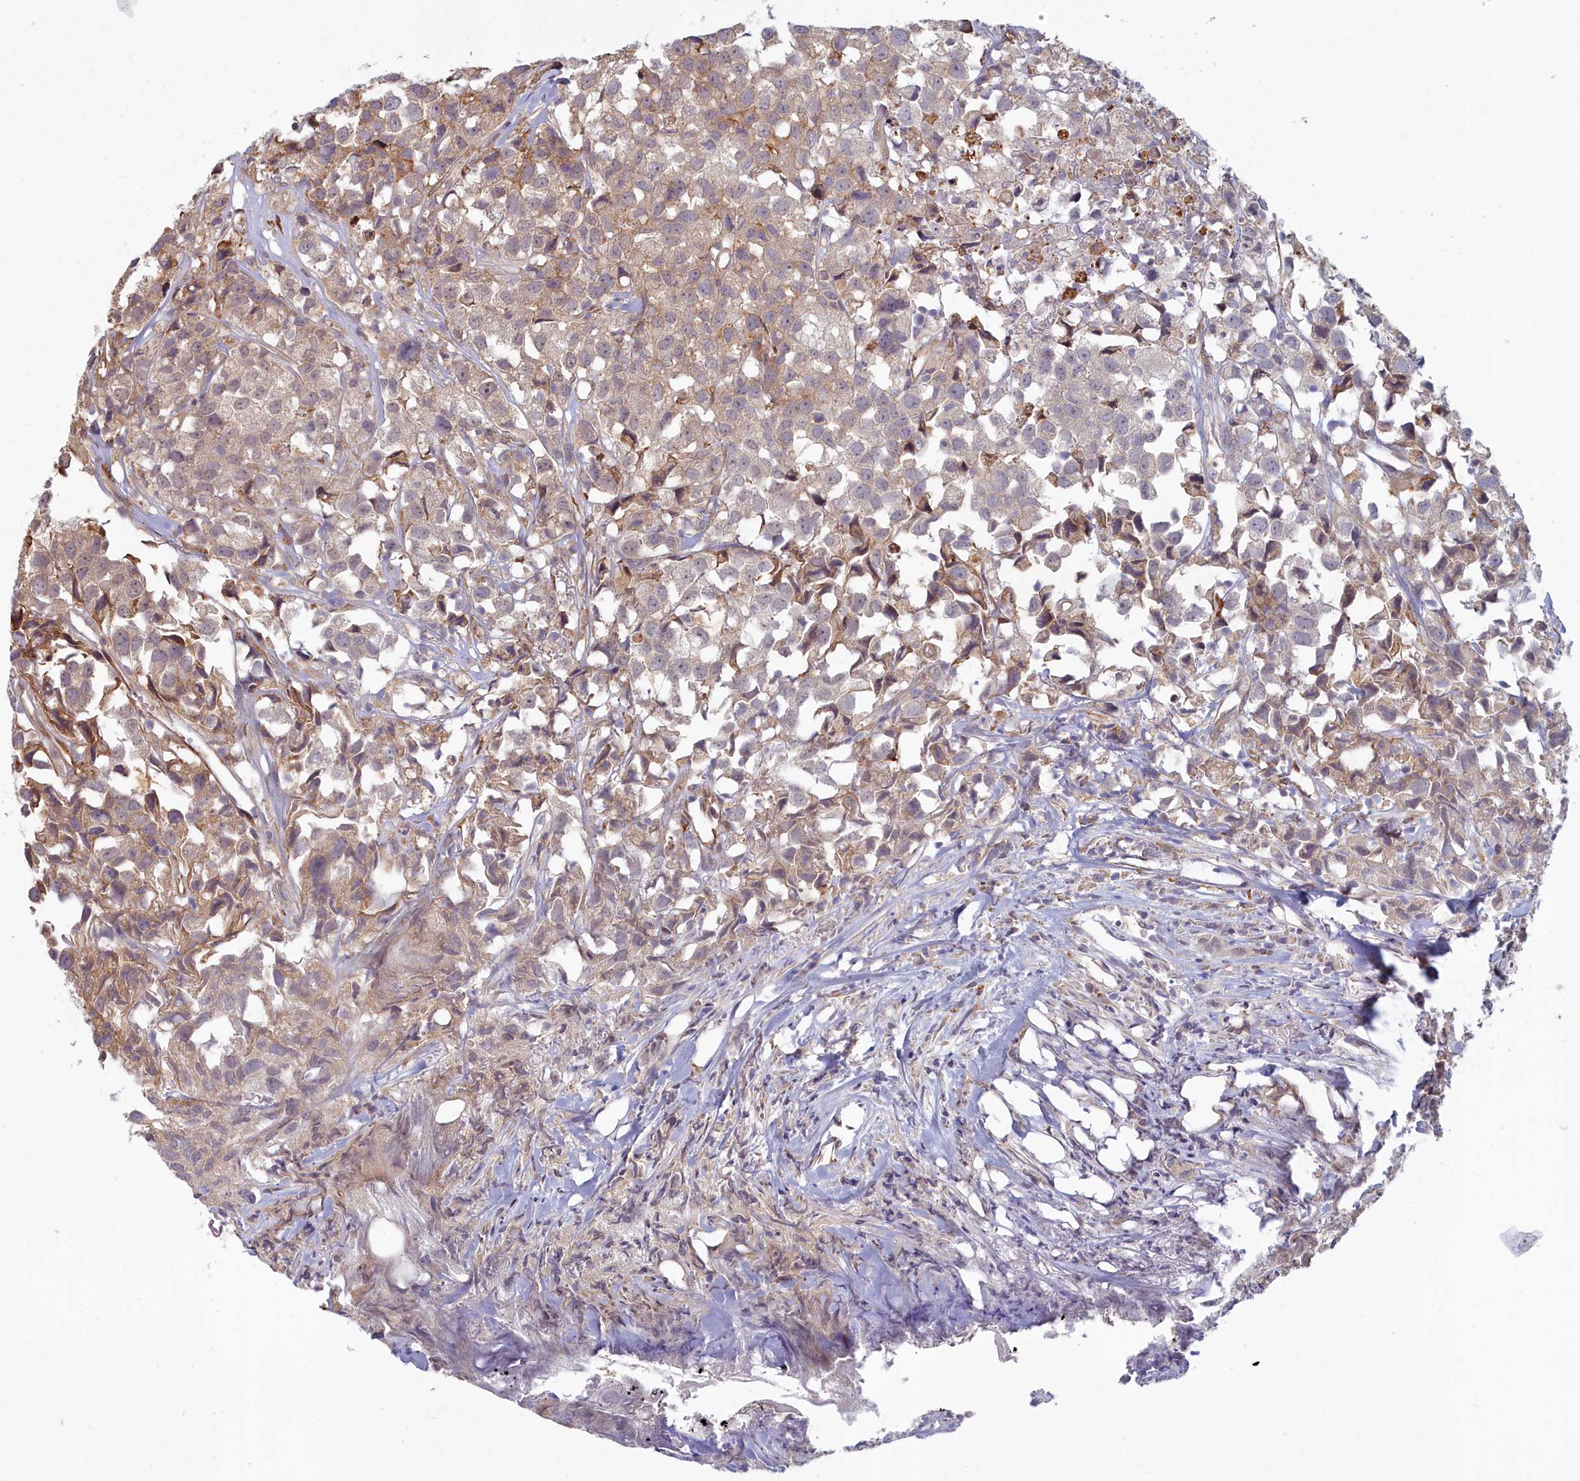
{"staining": {"intensity": "weak", "quantity": "25%-75%", "location": "cytoplasmic/membranous"}, "tissue": "urothelial cancer", "cell_type": "Tumor cells", "image_type": "cancer", "snomed": [{"axis": "morphology", "description": "Urothelial carcinoma, High grade"}, {"axis": "topography", "description": "Urinary bladder"}], "caption": "Immunohistochemical staining of human urothelial cancer shows low levels of weak cytoplasmic/membranous protein positivity in about 25%-75% of tumor cells.", "gene": "MAK16", "patient": {"sex": "female", "age": 75}}